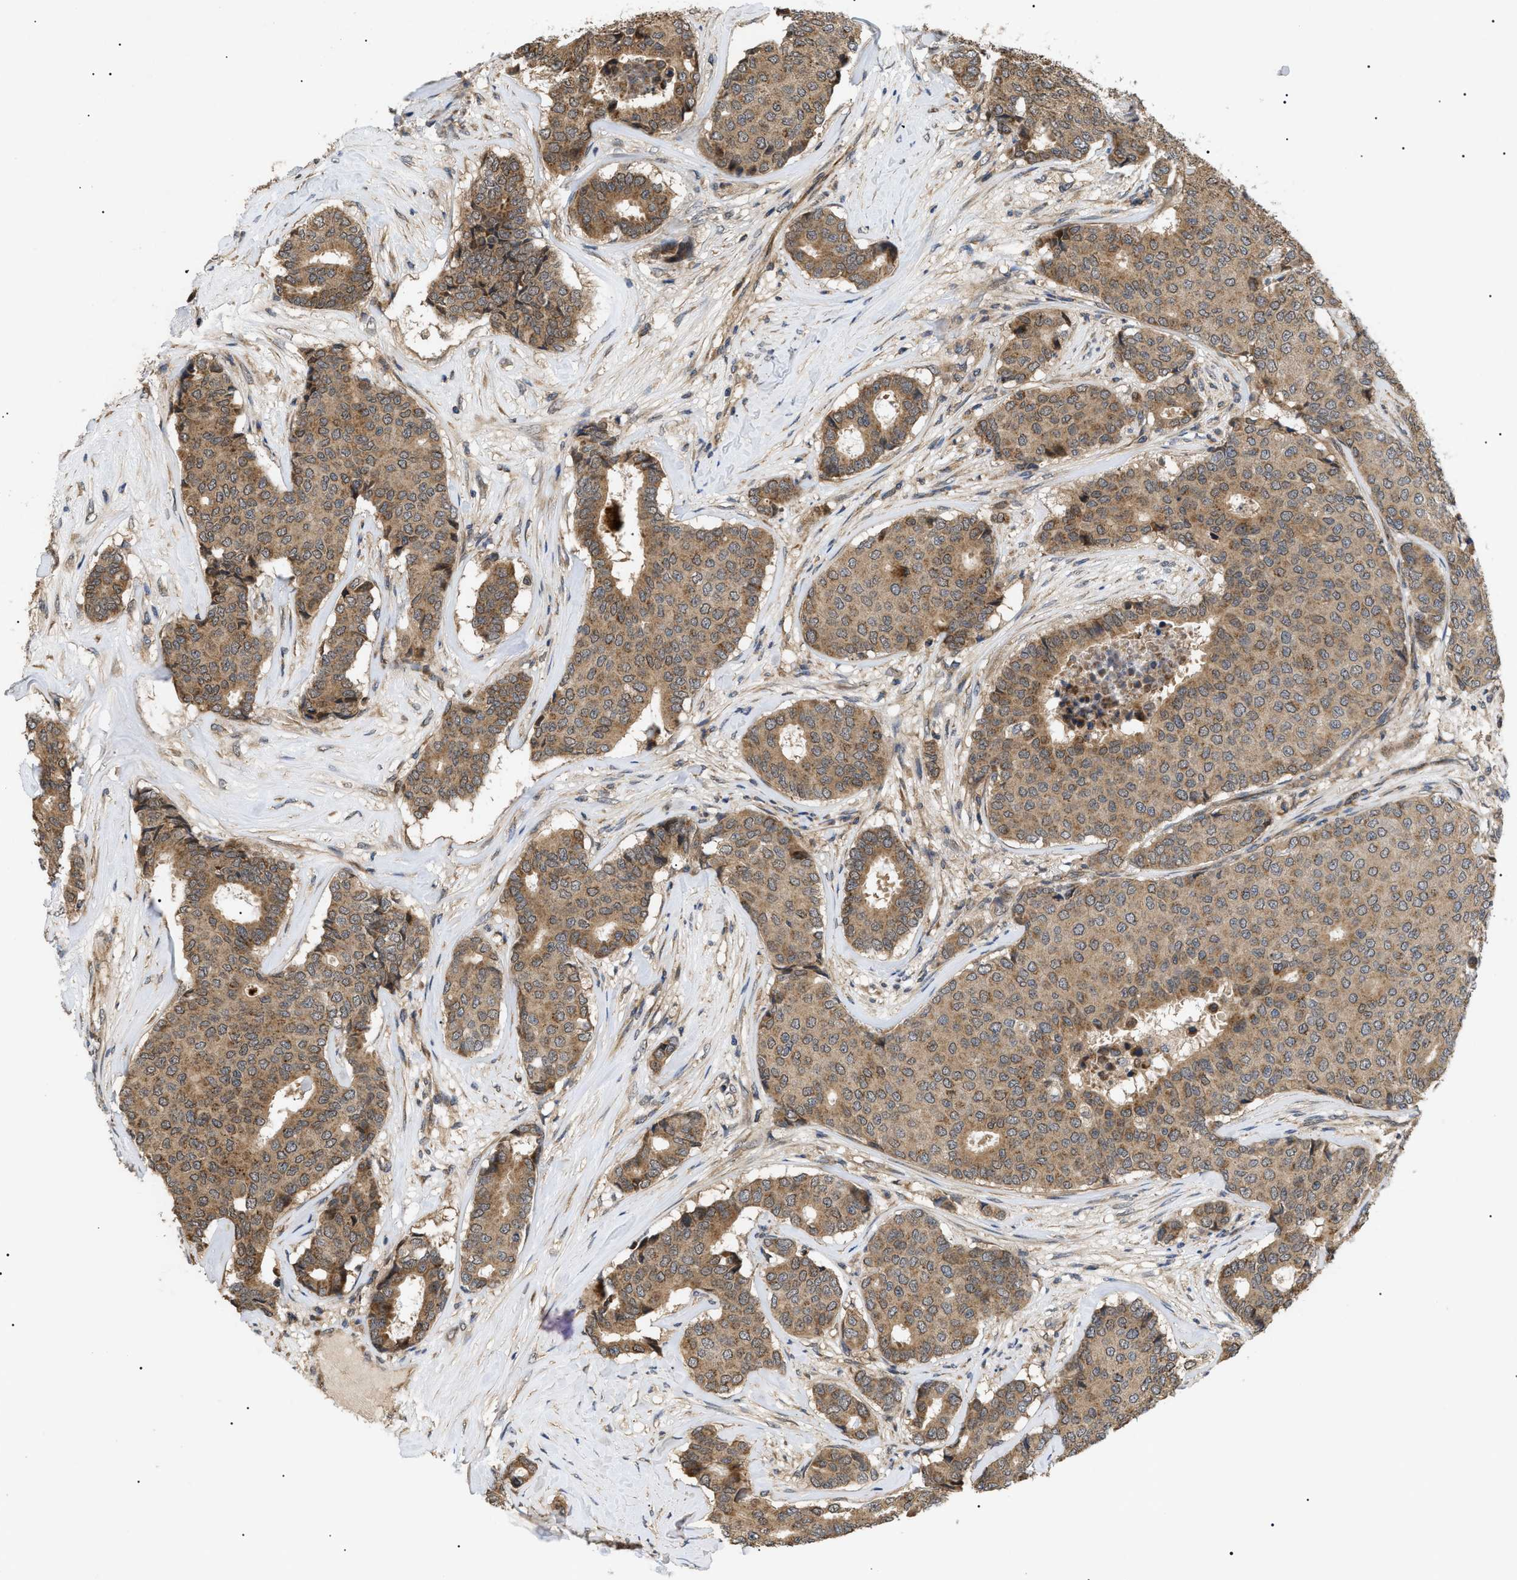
{"staining": {"intensity": "moderate", "quantity": ">75%", "location": "cytoplasmic/membranous,nuclear"}, "tissue": "breast cancer", "cell_type": "Tumor cells", "image_type": "cancer", "snomed": [{"axis": "morphology", "description": "Duct carcinoma"}, {"axis": "topography", "description": "Breast"}], "caption": "Protein staining by immunohistochemistry (IHC) exhibits moderate cytoplasmic/membranous and nuclear positivity in about >75% of tumor cells in breast cancer (infiltrating ductal carcinoma).", "gene": "ASTL", "patient": {"sex": "female", "age": 75}}